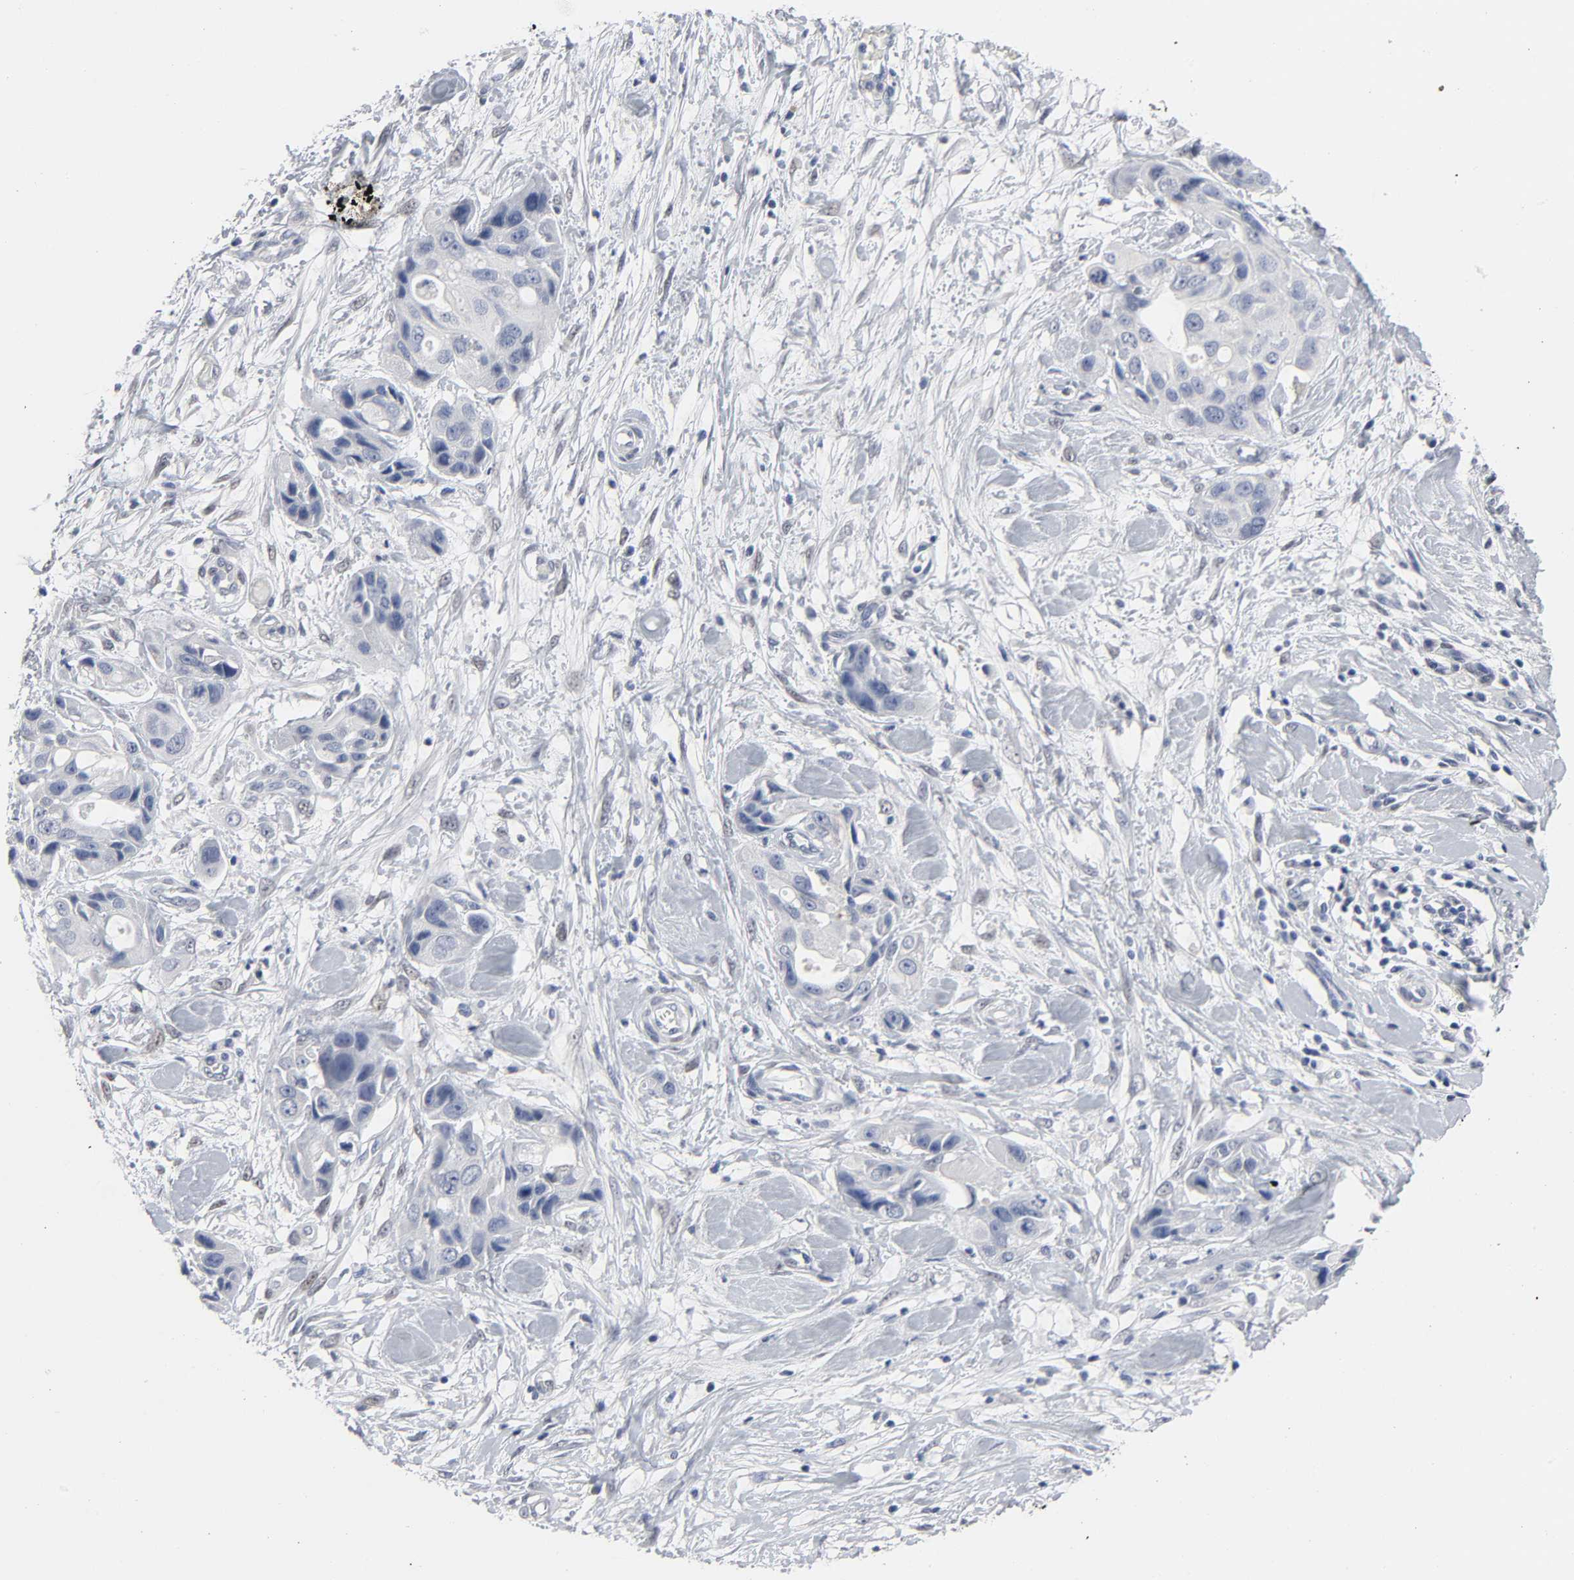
{"staining": {"intensity": "negative", "quantity": "none", "location": "none"}, "tissue": "pancreatic cancer", "cell_type": "Tumor cells", "image_type": "cancer", "snomed": [{"axis": "morphology", "description": "Adenocarcinoma, NOS"}, {"axis": "topography", "description": "Pancreas"}], "caption": "Micrograph shows no significant protein expression in tumor cells of adenocarcinoma (pancreatic).", "gene": "SALL2", "patient": {"sex": "female", "age": 60}}